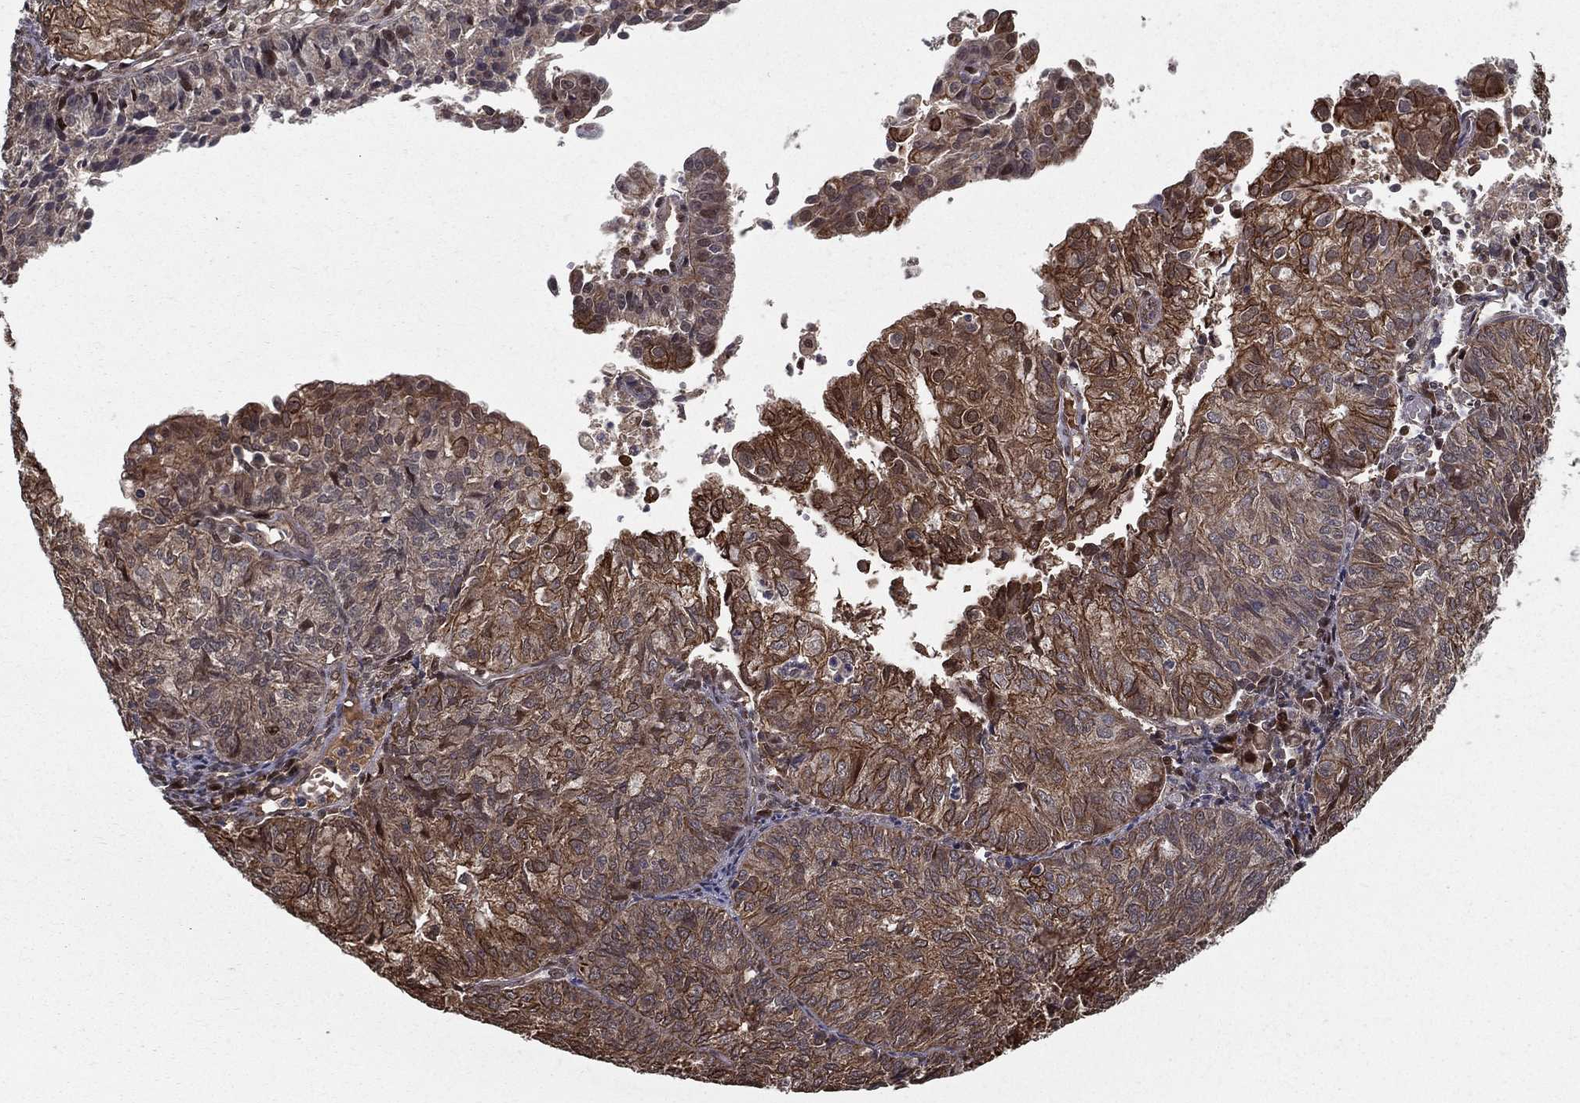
{"staining": {"intensity": "moderate", "quantity": "25%-75%", "location": "cytoplasmic/membranous"}, "tissue": "endometrial cancer", "cell_type": "Tumor cells", "image_type": "cancer", "snomed": [{"axis": "morphology", "description": "Adenocarcinoma, NOS"}, {"axis": "topography", "description": "Endometrium"}], "caption": "Protein staining displays moderate cytoplasmic/membranous staining in about 25%-75% of tumor cells in endometrial cancer (adenocarcinoma).", "gene": "SLC6A6", "patient": {"sex": "female", "age": 82}}